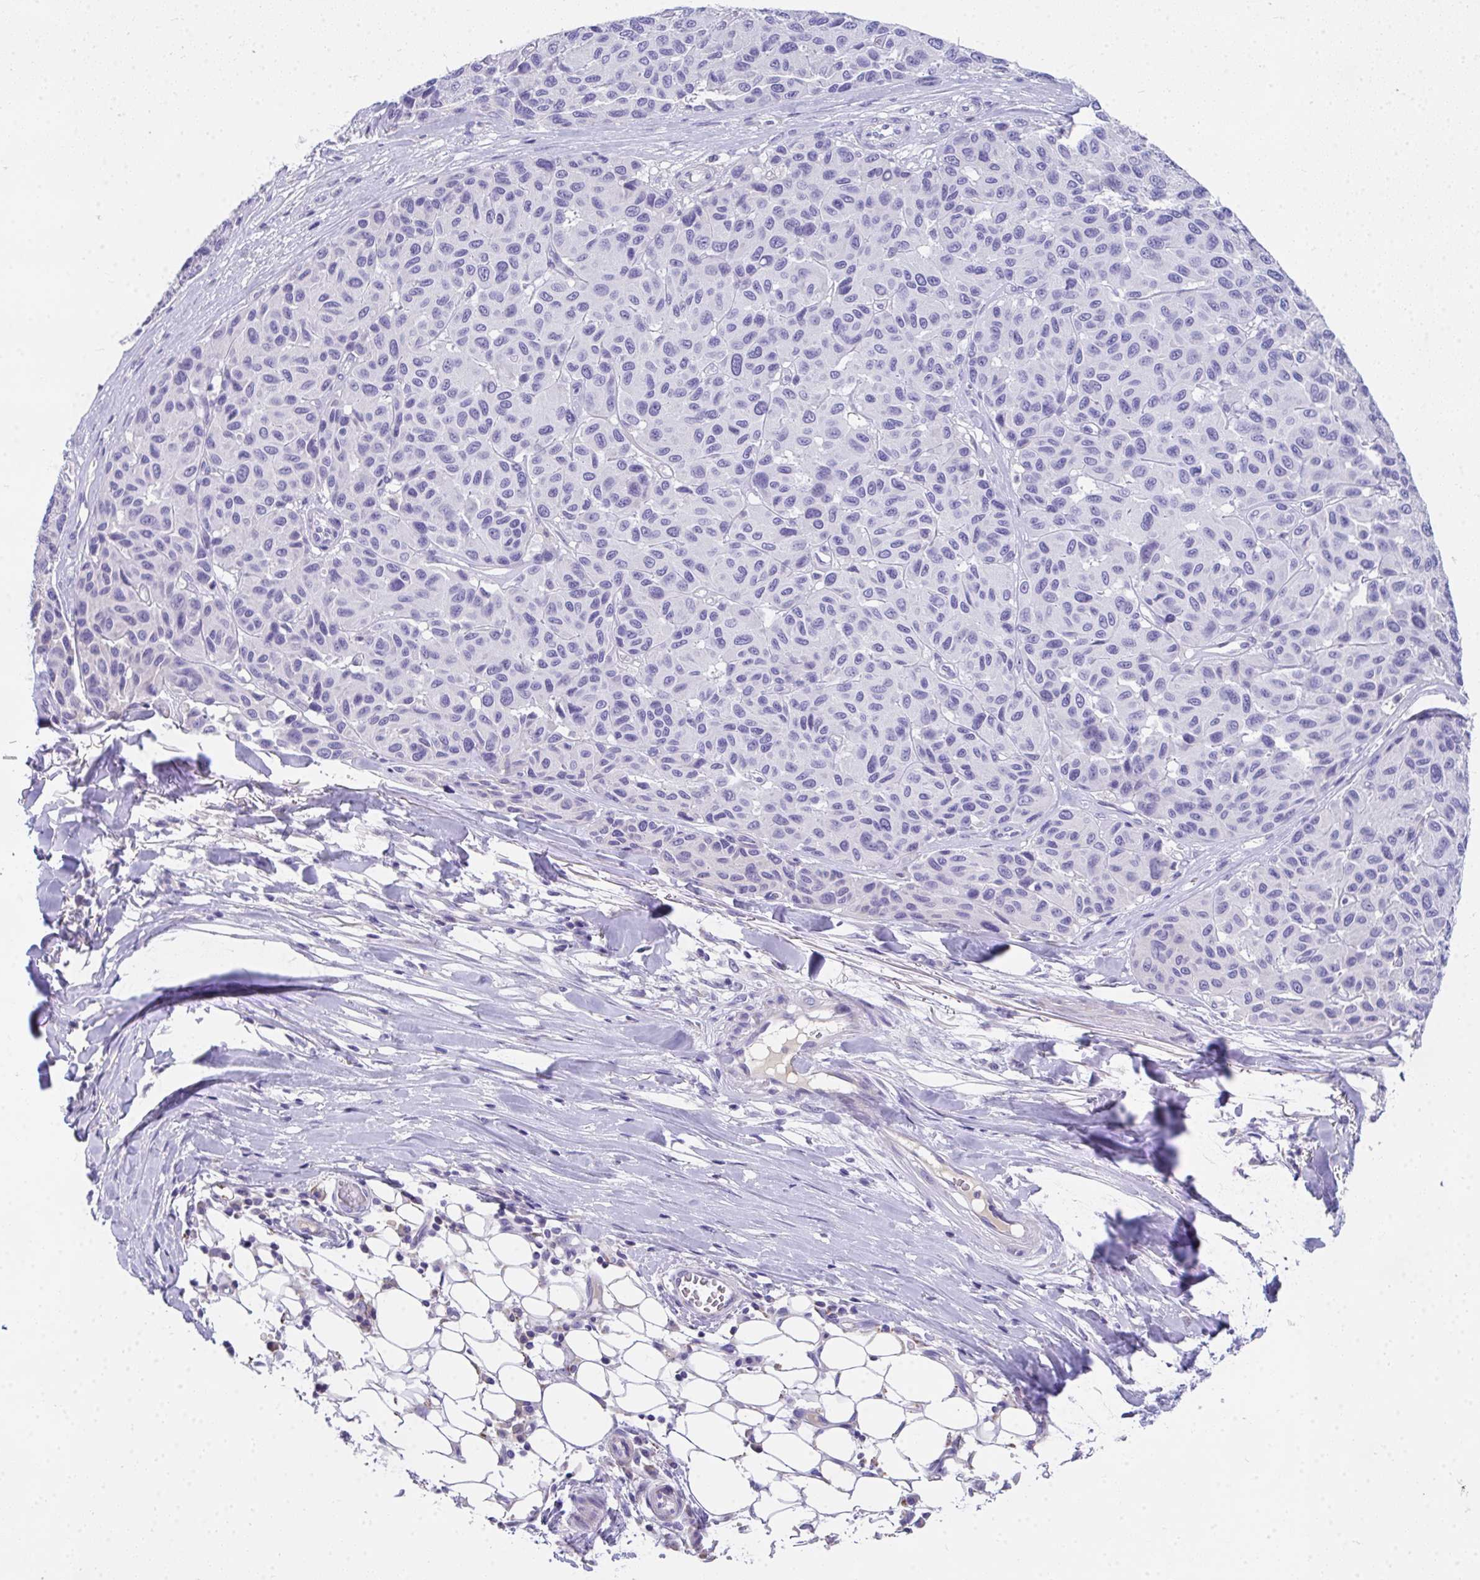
{"staining": {"intensity": "negative", "quantity": "none", "location": "none"}, "tissue": "melanoma", "cell_type": "Tumor cells", "image_type": "cancer", "snomed": [{"axis": "morphology", "description": "Malignant melanoma, NOS"}, {"axis": "topography", "description": "Skin"}], "caption": "Tumor cells are negative for protein expression in human melanoma.", "gene": "COA5", "patient": {"sex": "female", "age": 66}}